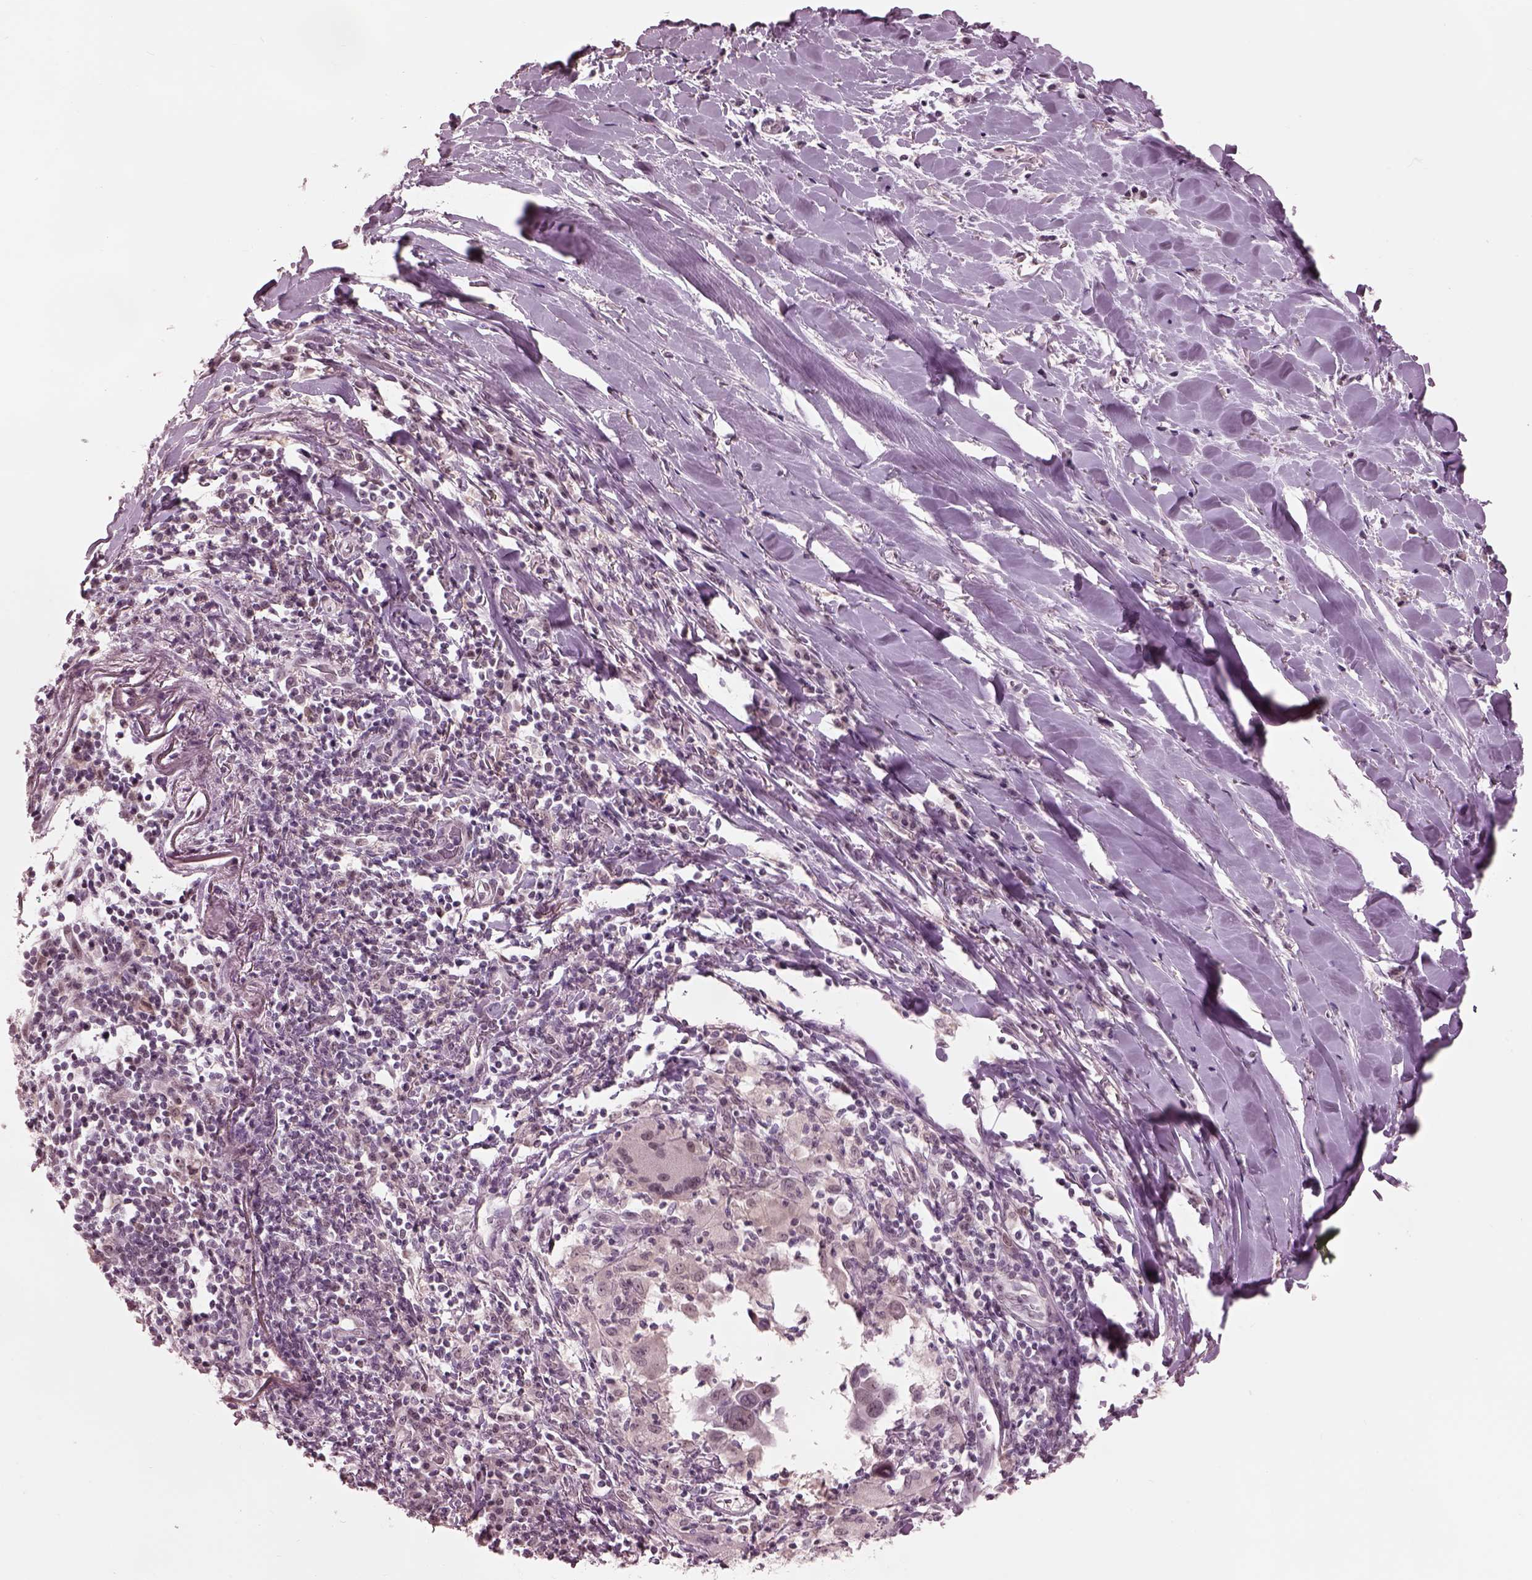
{"staining": {"intensity": "negative", "quantity": "none", "location": "none"}, "tissue": "lung cancer", "cell_type": "Tumor cells", "image_type": "cancer", "snomed": [{"axis": "morphology", "description": "Squamous cell carcinoma, NOS"}, {"axis": "topography", "description": "Lung"}], "caption": "Tumor cells are negative for protein expression in human lung cancer. Nuclei are stained in blue.", "gene": "GARIN4", "patient": {"sex": "male", "age": 57}}